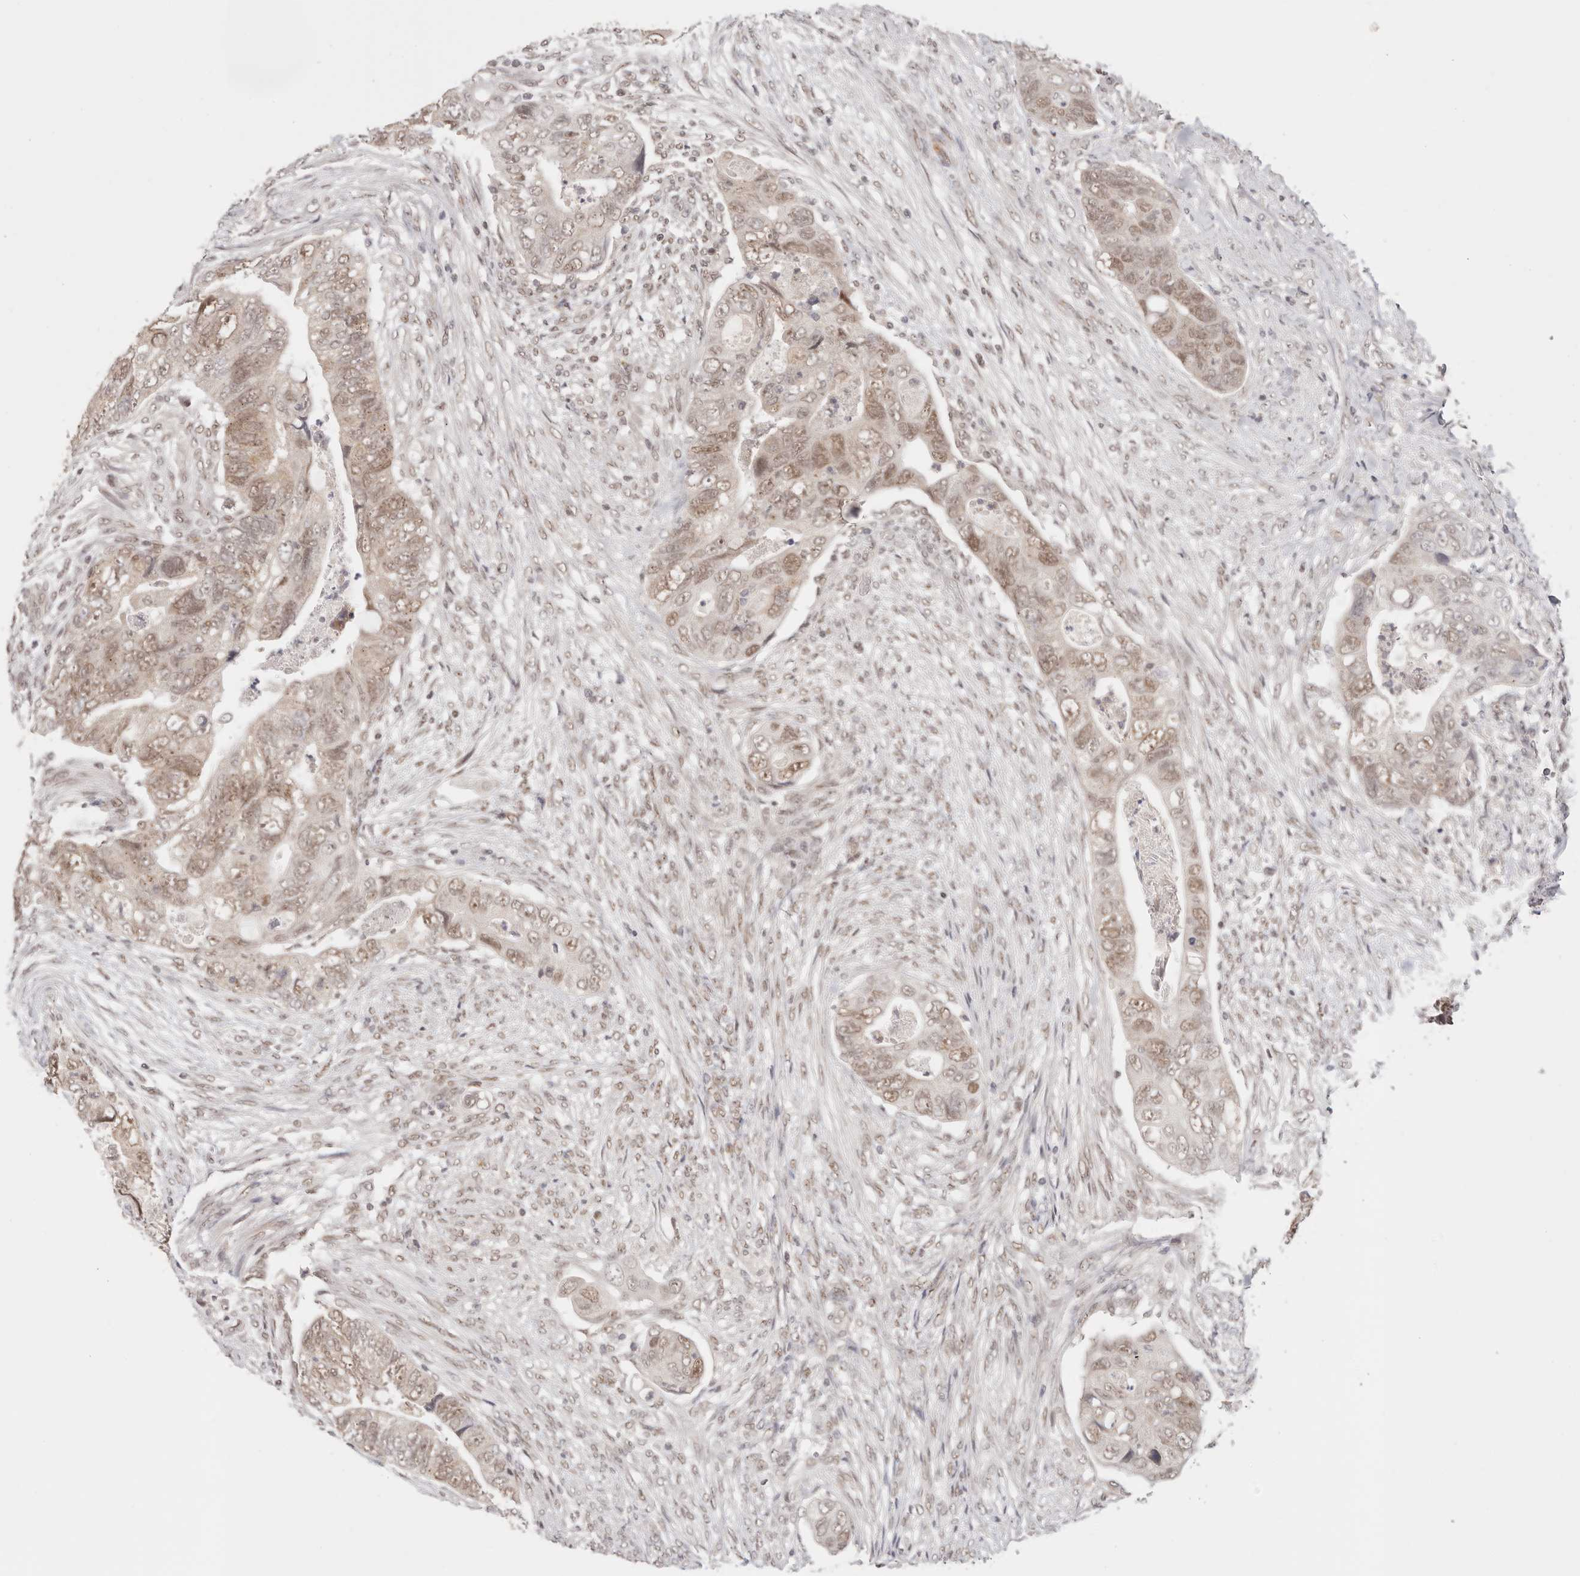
{"staining": {"intensity": "weak", "quantity": ">75%", "location": "nuclear"}, "tissue": "colorectal cancer", "cell_type": "Tumor cells", "image_type": "cancer", "snomed": [{"axis": "morphology", "description": "Adenocarcinoma, NOS"}, {"axis": "topography", "description": "Rectum"}], "caption": "Colorectal cancer was stained to show a protein in brown. There is low levels of weak nuclear positivity in about >75% of tumor cells.", "gene": "RFC3", "patient": {"sex": "male", "age": 63}}